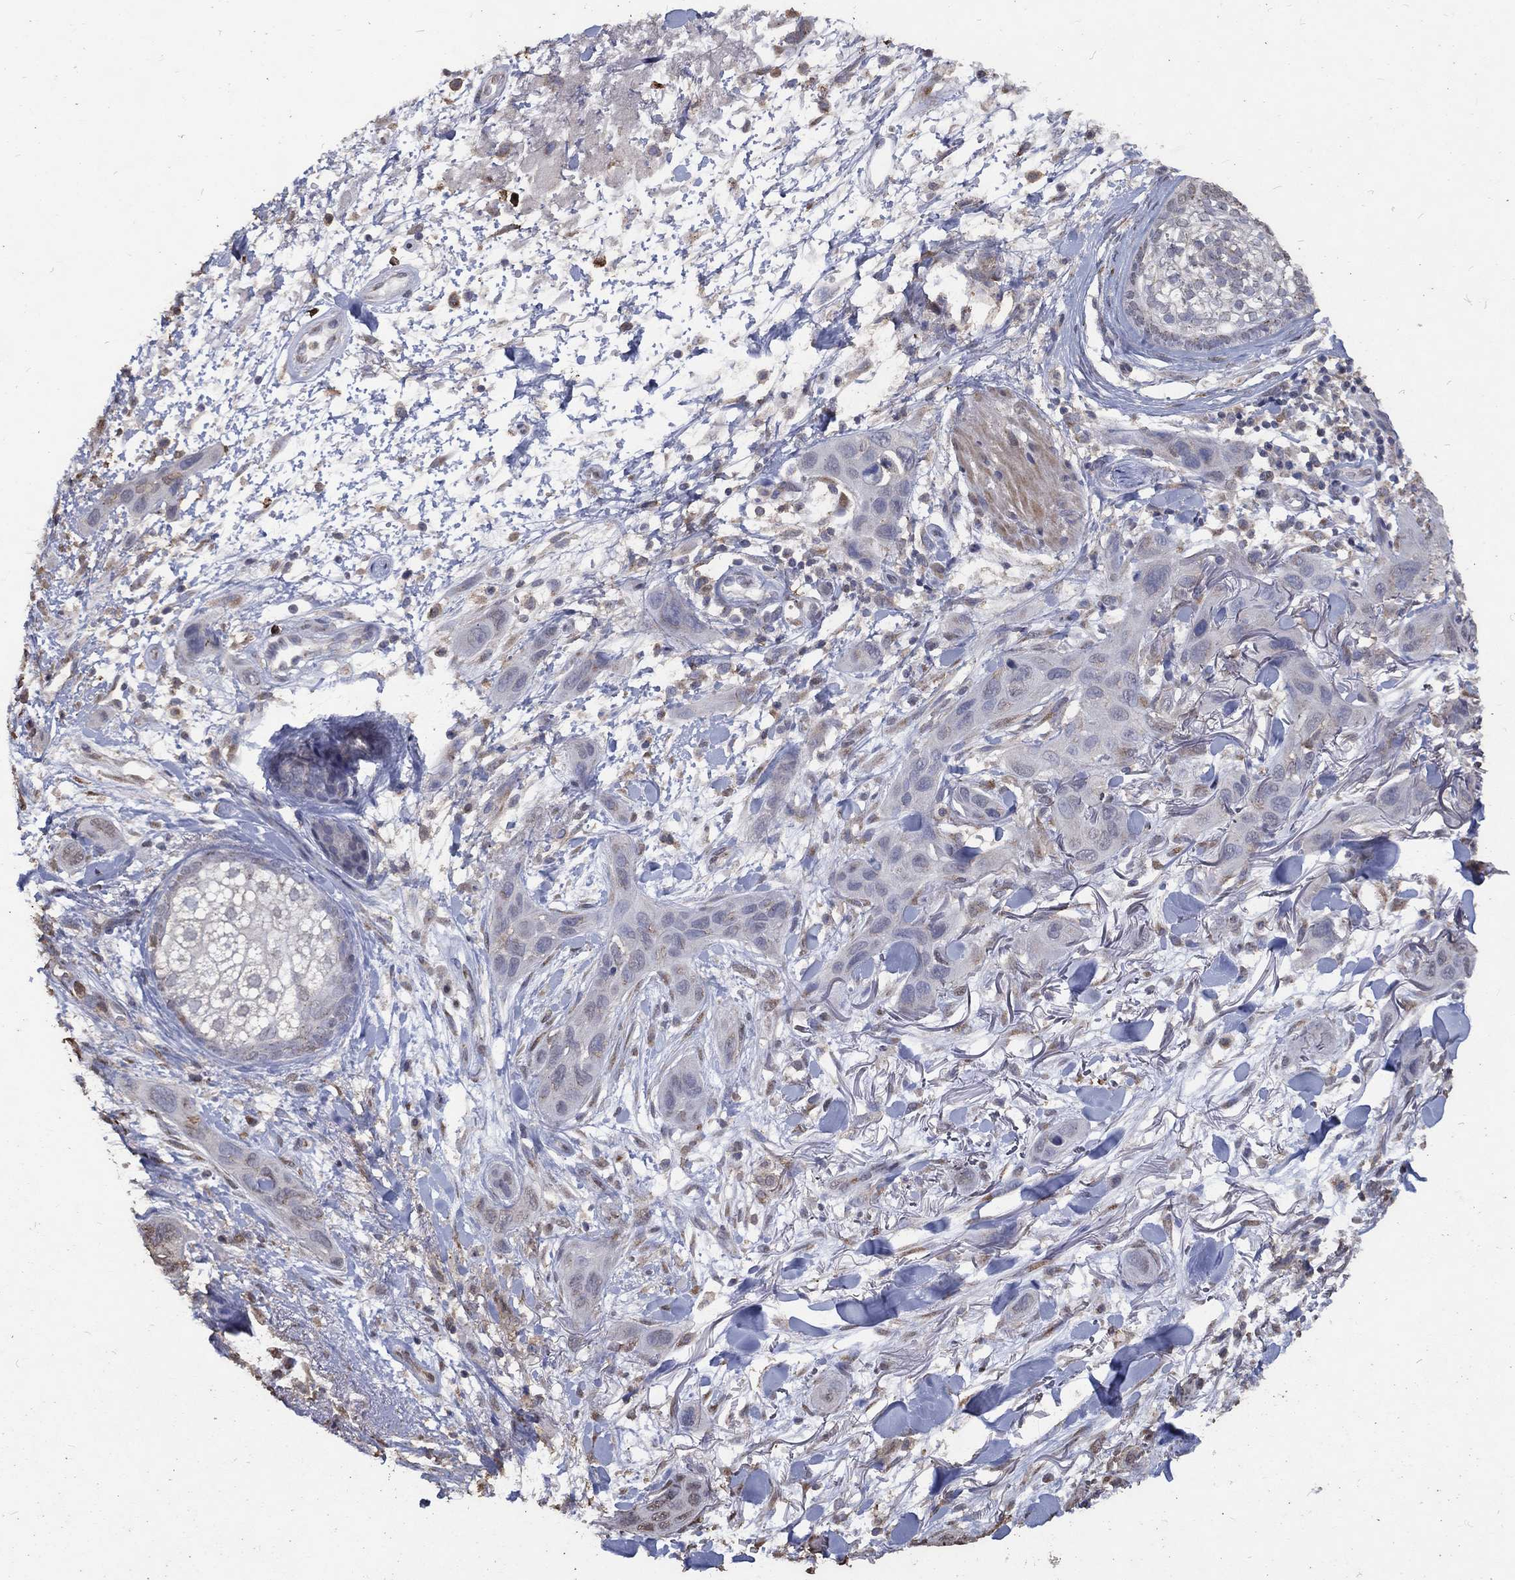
{"staining": {"intensity": "negative", "quantity": "none", "location": "none"}, "tissue": "skin cancer", "cell_type": "Tumor cells", "image_type": "cancer", "snomed": [{"axis": "morphology", "description": "Squamous cell carcinoma, NOS"}, {"axis": "topography", "description": "Skin"}], "caption": "High magnification brightfield microscopy of squamous cell carcinoma (skin) stained with DAB (brown) and counterstained with hematoxylin (blue): tumor cells show no significant positivity.", "gene": "GPR183", "patient": {"sex": "male", "age": 78}}